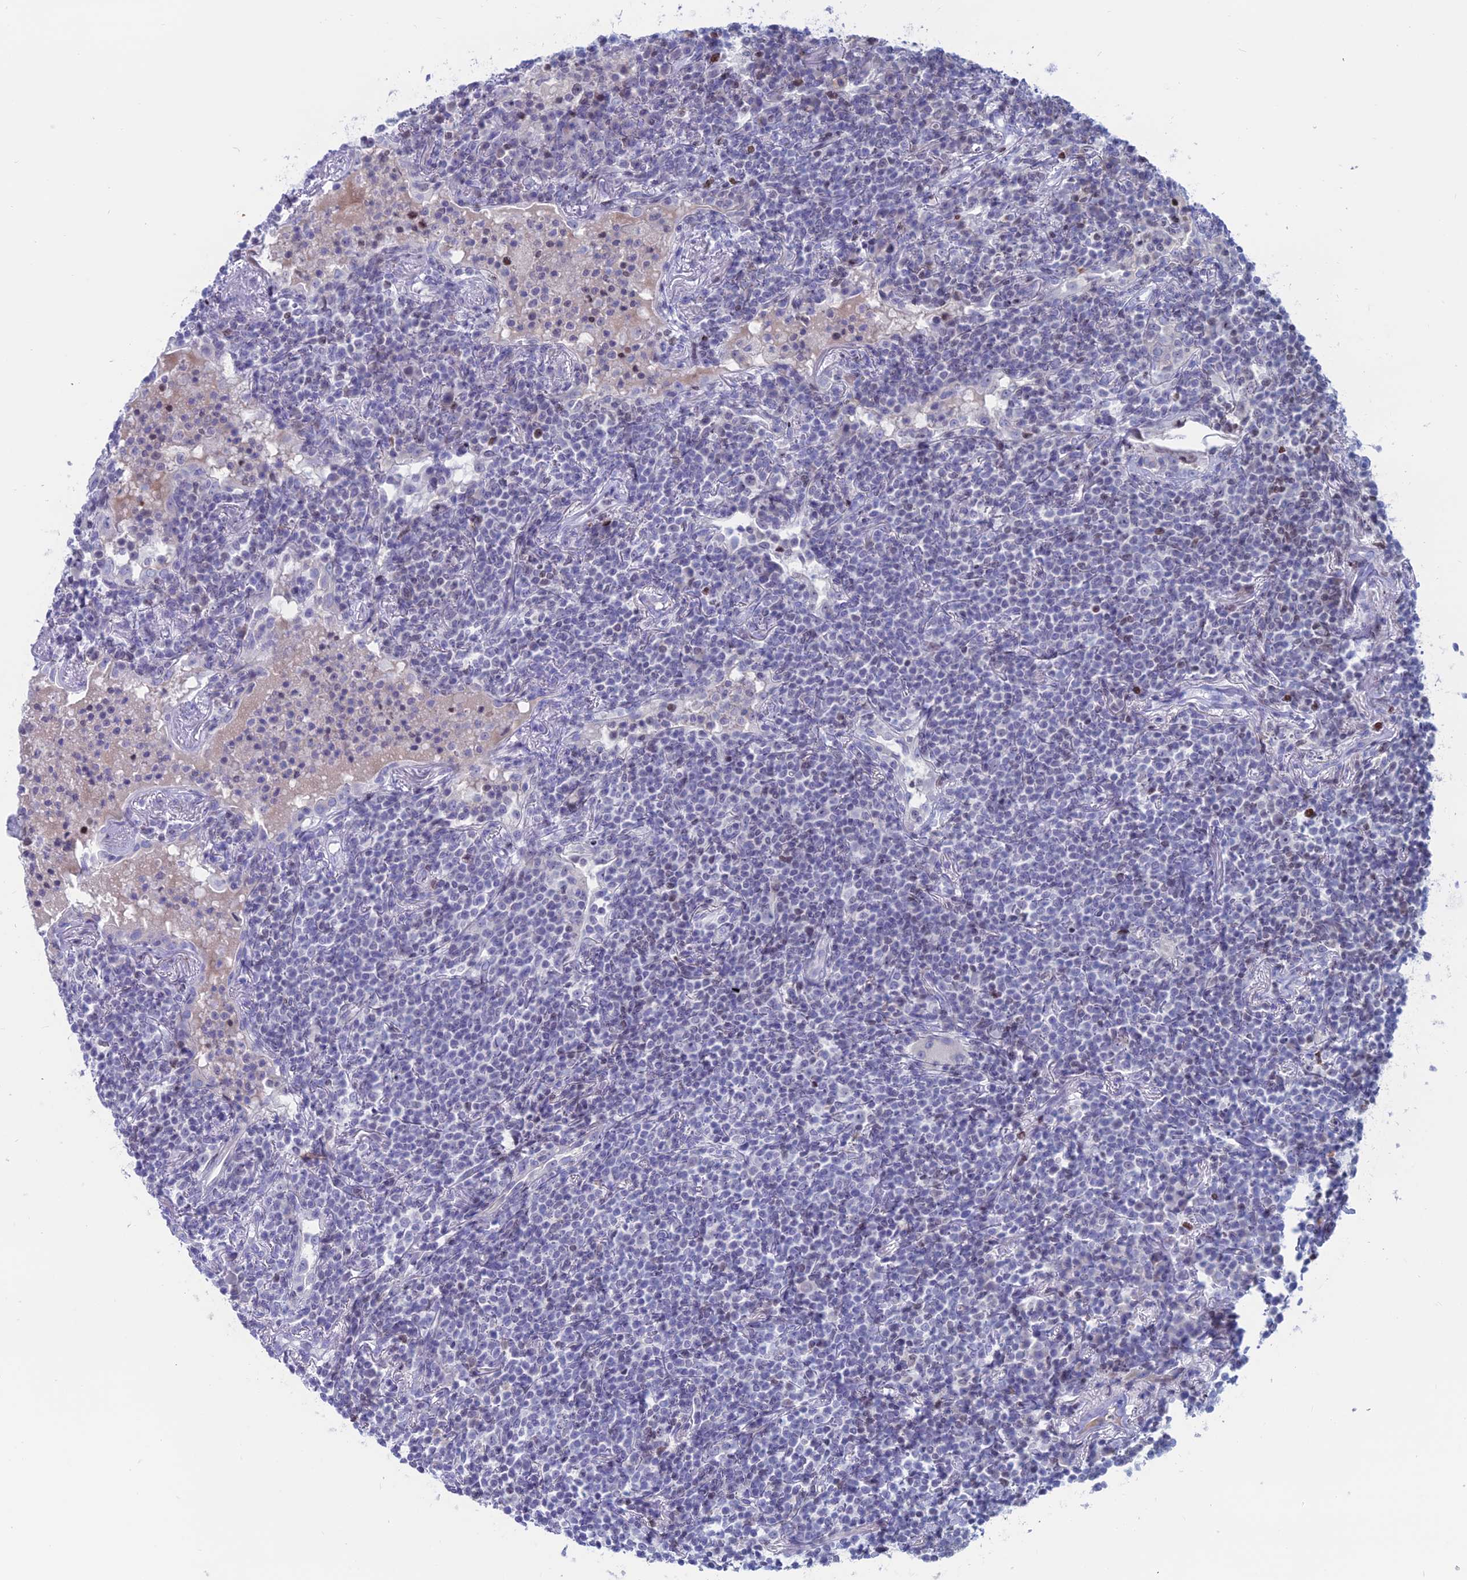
{"staining": {"intensity": "negative", "quantity": "none", "location": "none"}, "tissue": "lymphoma", "cell_type": "Tumor cells", "image_type": "cancer", "snomed": [{"axis": "morphology", "description": "Malignant lymphoma, non-Hodgkin's type, Low grade"}, {"axis": "topography", "description": "Lung"}], "caption": "The IHC histopathology image has no significant staining in tumor cells of malignant lymphoma, non-Hodgkin's type (low-grade) tissue. The staining is performed using DAB brown chromogen with nuclei counter-stained in using hematoxylin.", "gene": "CERS6", "patient": {"sex": "female", "age": 71}}